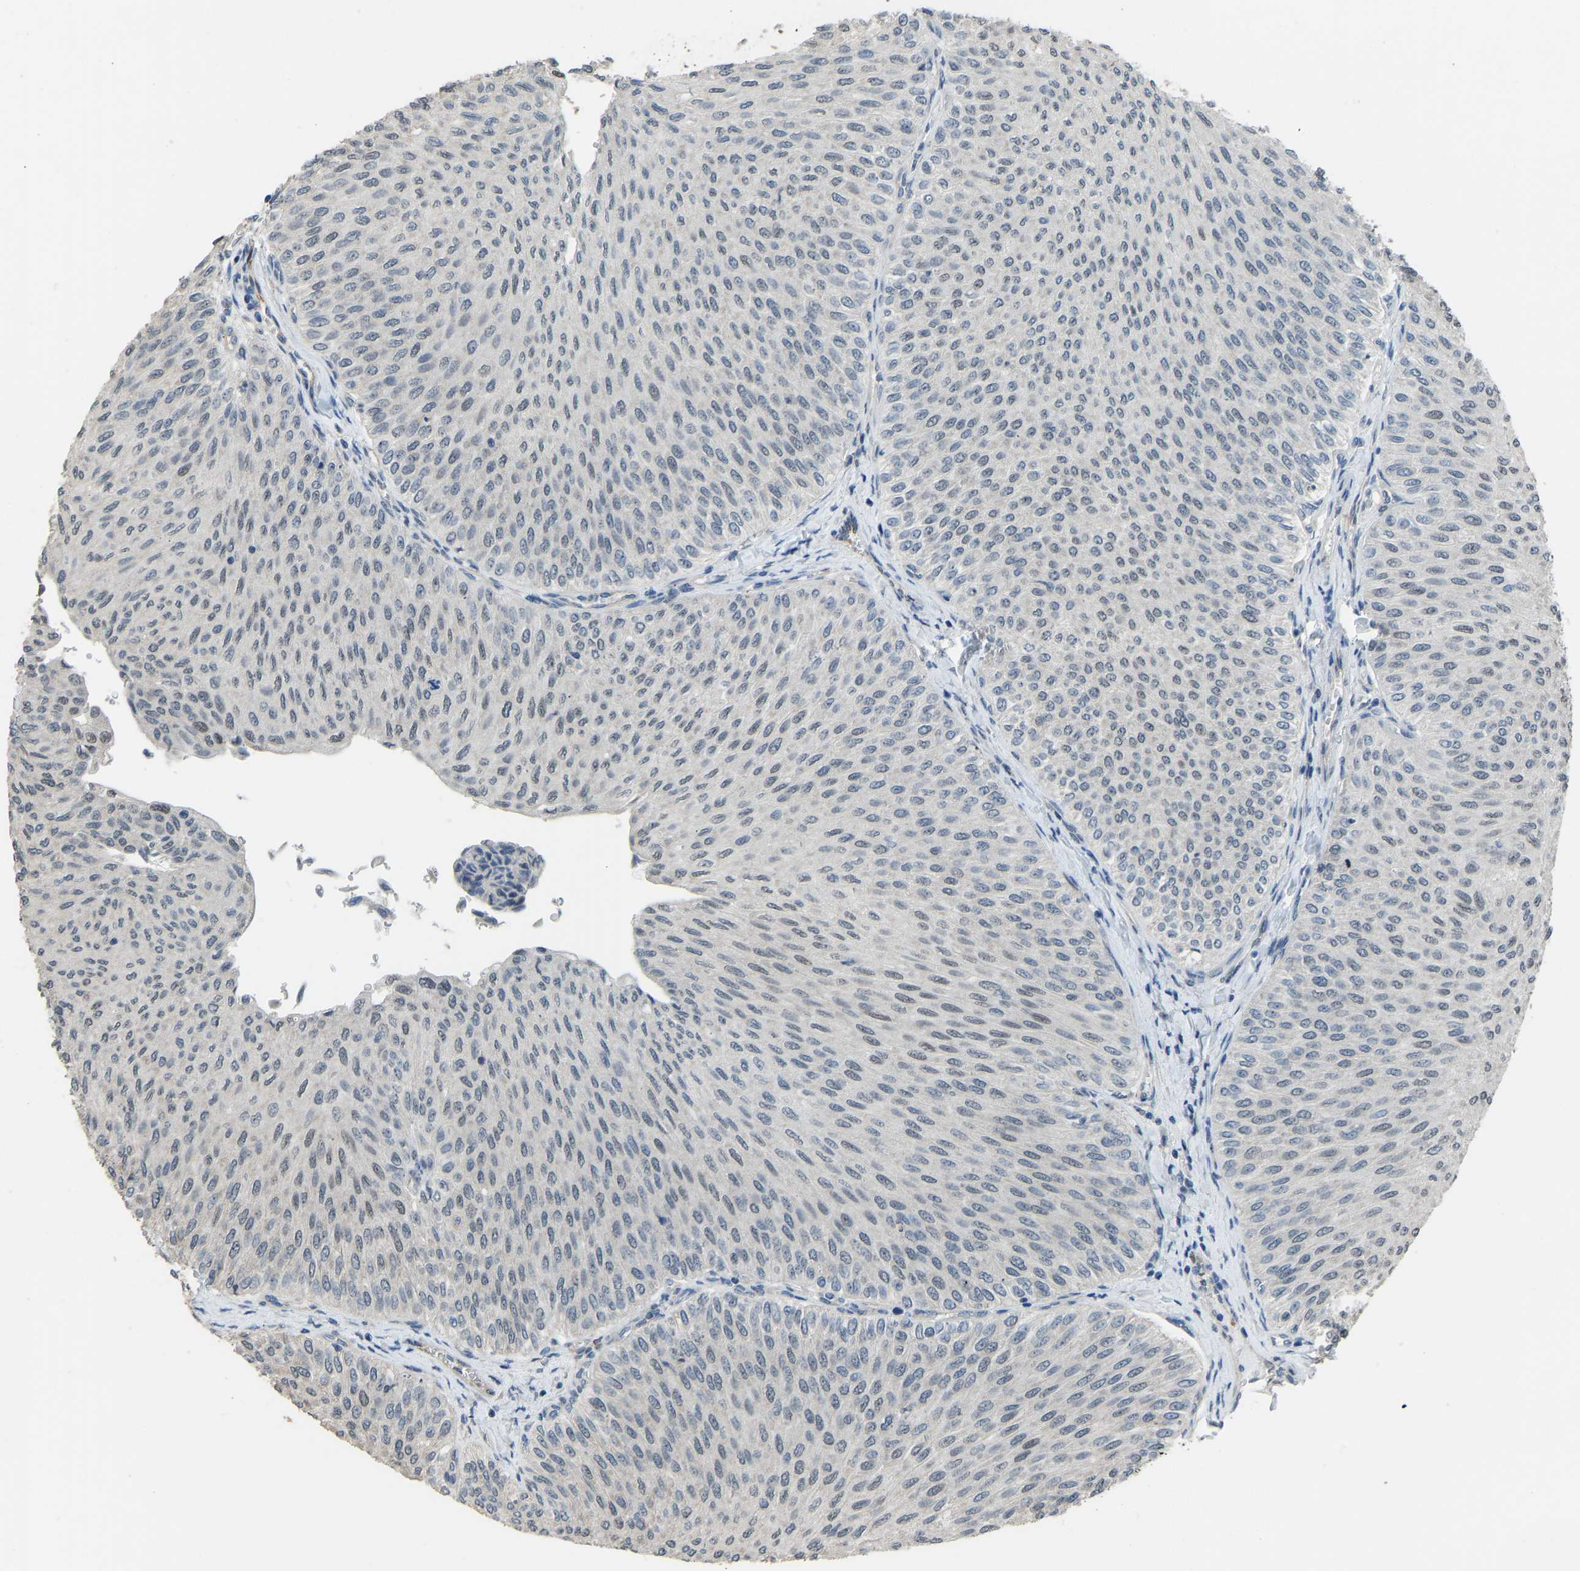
{"staining": {"intensity": "negative", "quantity": "none", "location": "none"}, "tissue": "urothelial cancer", "cell_type": "Tumor cells", "image_type": "cancer", "snomed": [{"axis": "morphology", "description": "Urothelial carcinoma, Low grade"}, {"axis": "topography", "description": "Urinary bladder"}], "caption": "High power microscopy micrograph of an immunohistochemistry micrograph of urothelial cancer, revealing no significant expression in tumor cells.", "gene": "KPNA6", "patient": {"sex": "male", "age": 78}}